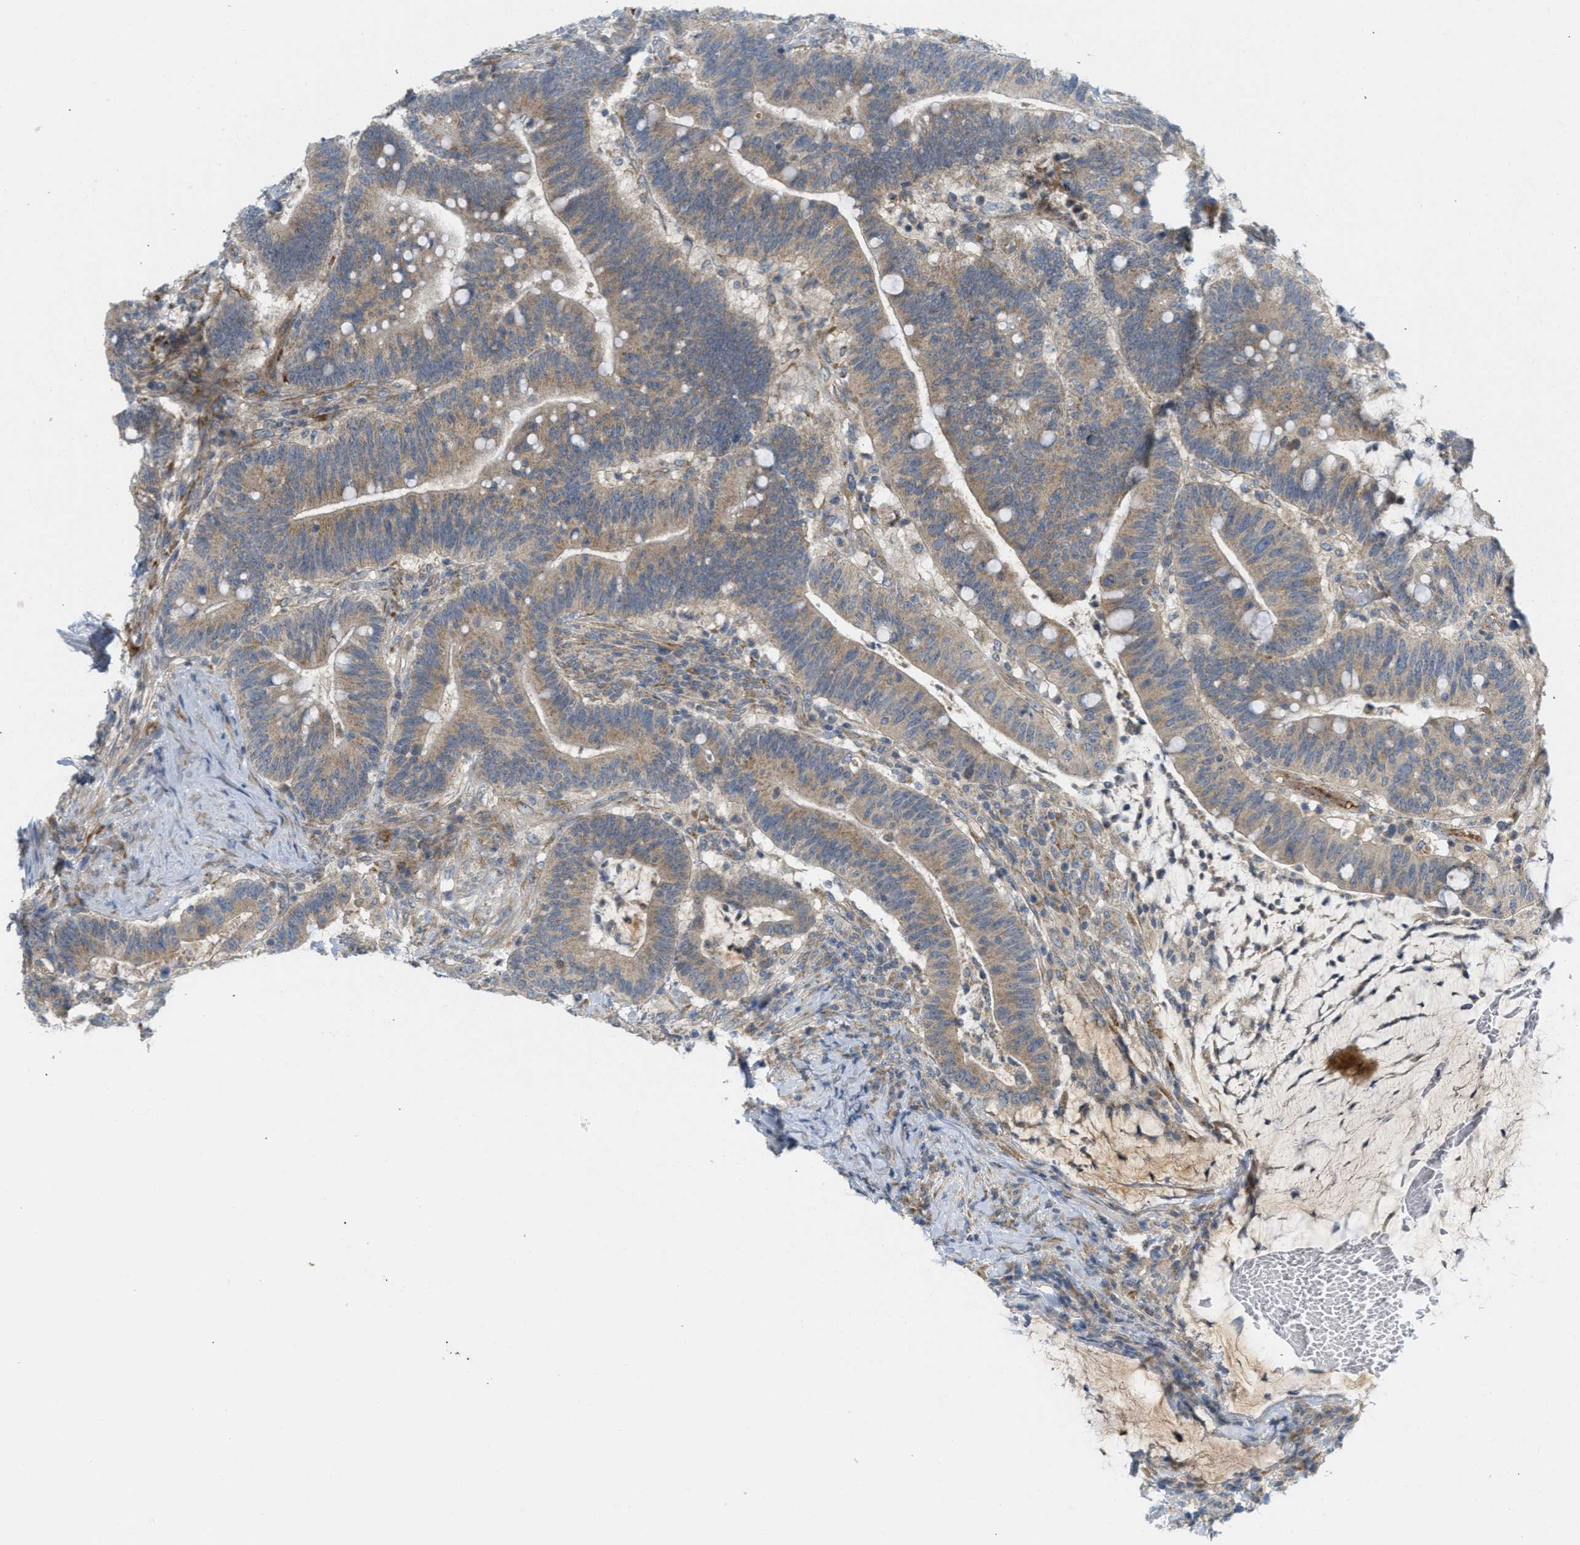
{"staining": {"intensity": "moderate", "quantity": ">75%", "location": "cytoplasmic/membranous"}, "tissue": "colorectal cancer", "cell_type": "Tumor cells", "image_type": "cancer", "snomed": [{"axis": "morphology", "description": "Normal tissue, NOS"}, {"axis": "morphology", "description": "Adenocarcinoma, NOS"}, {"axis": "topography", "description": "Colon"}], "caption": "Immunohistochemical staining of human adenocarcinoma (colorectal) shows medium levels of moderate cytoplasmic/membranous protein staining in about >75% of tumor cells. Using DAB (3,3'-diaminobenzidine) (brown) and hematoxylin (blue) stains, captured at high magnification using brightfield microscopy.", "gene": "PROC", "patient": {"sex": "female", "age": 66}}